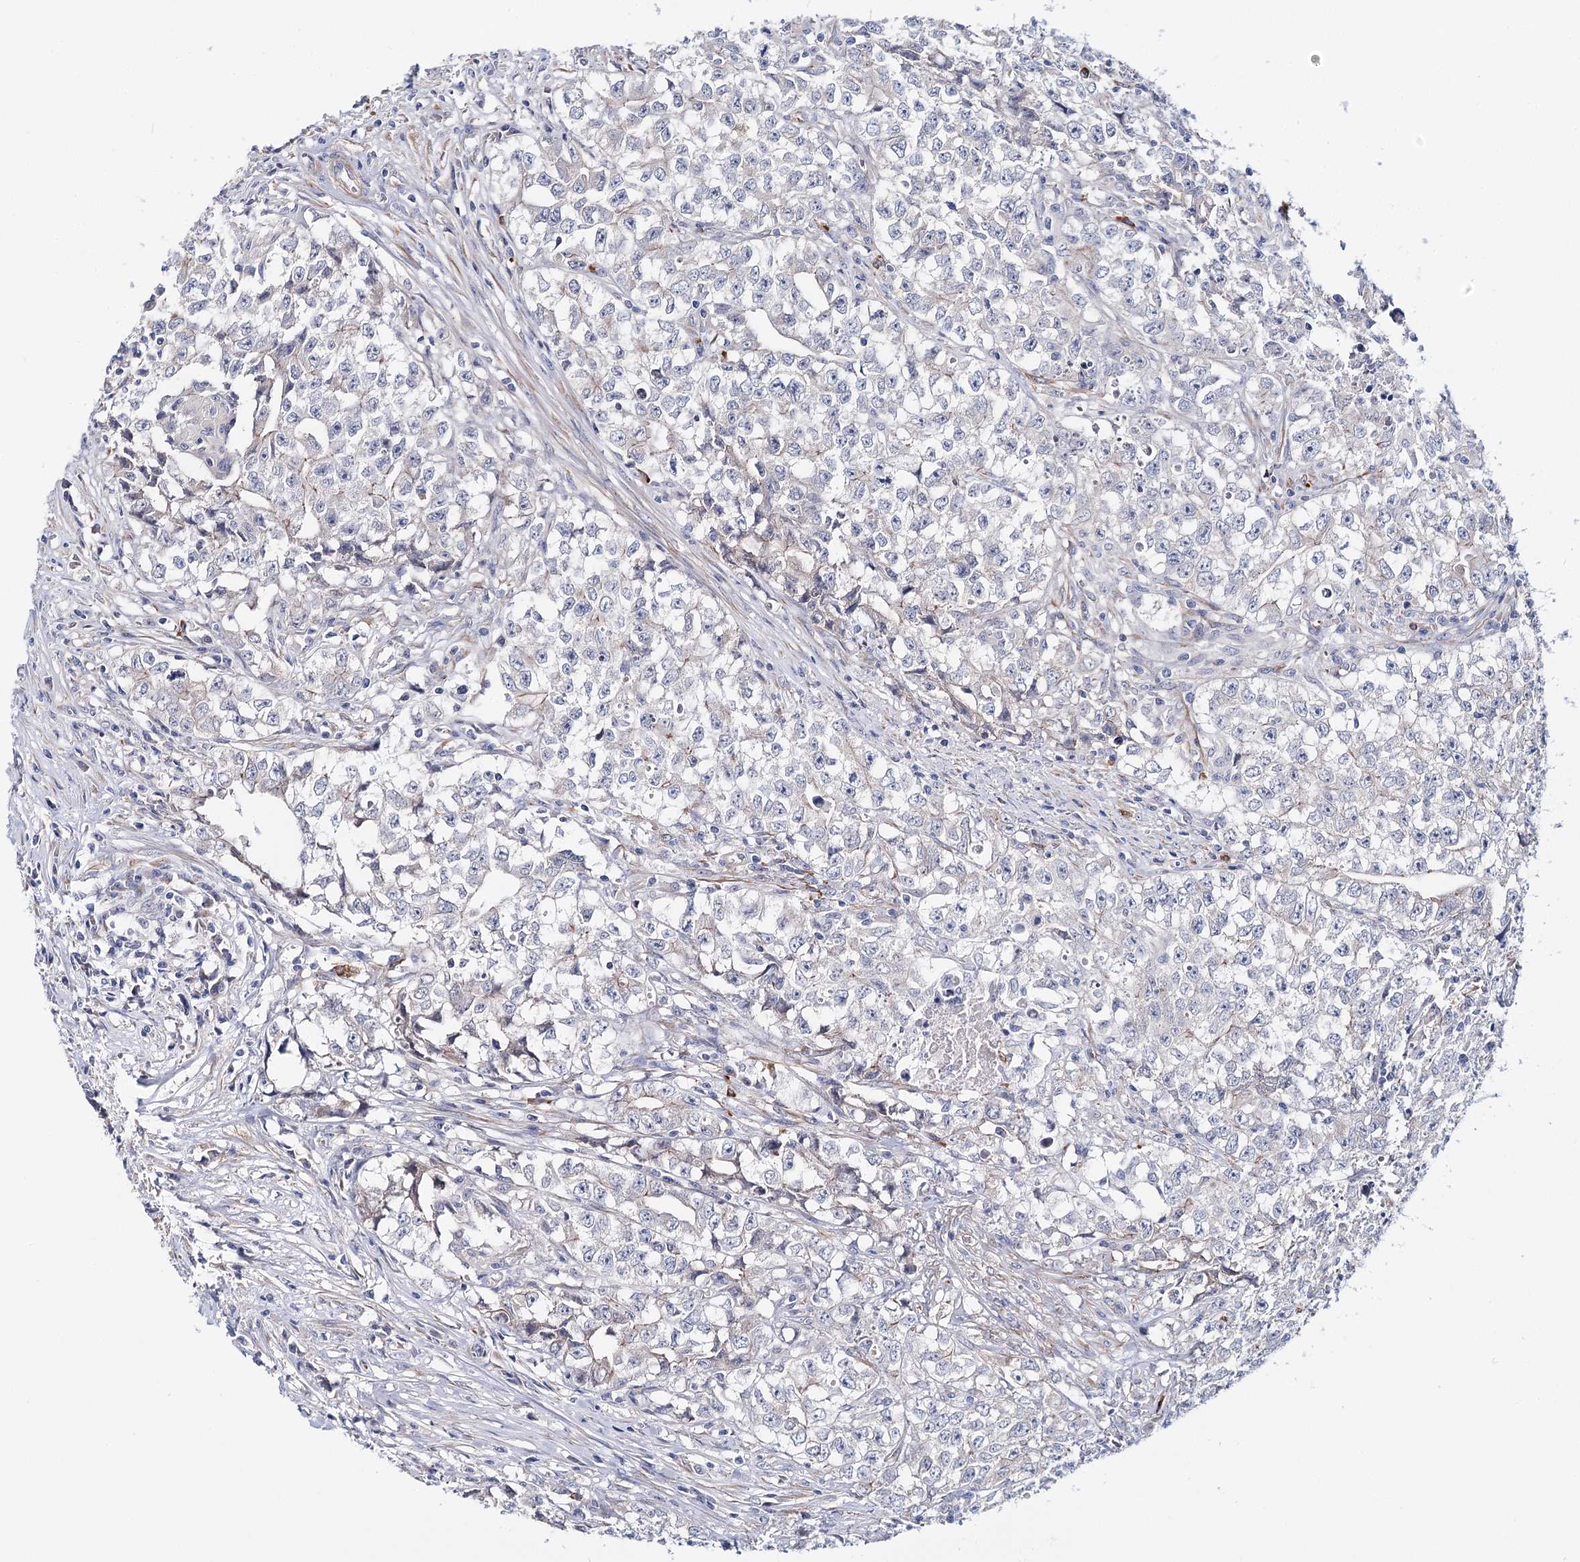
{"staining": {"intensity": "negative", "quantity": "none", "location": "none"}, "tissue": "testis cancer", "cell_type": "Tumor cells", "image_type": "cancer", "snomed": [{"axis": "morphology", "description": "Seminoma, NOS"}, {"axis": "morphology", "description": "Carcinoma, Embryonal, NOS"}, {"axis": "topography", "description": "Testis"}], "caption": "Testis seminoma was stained to show a protein in brown. There is no significant positivity in tumor cells.", "gene": "TEX12", "patient": {"sex": "male", "age": 43}}